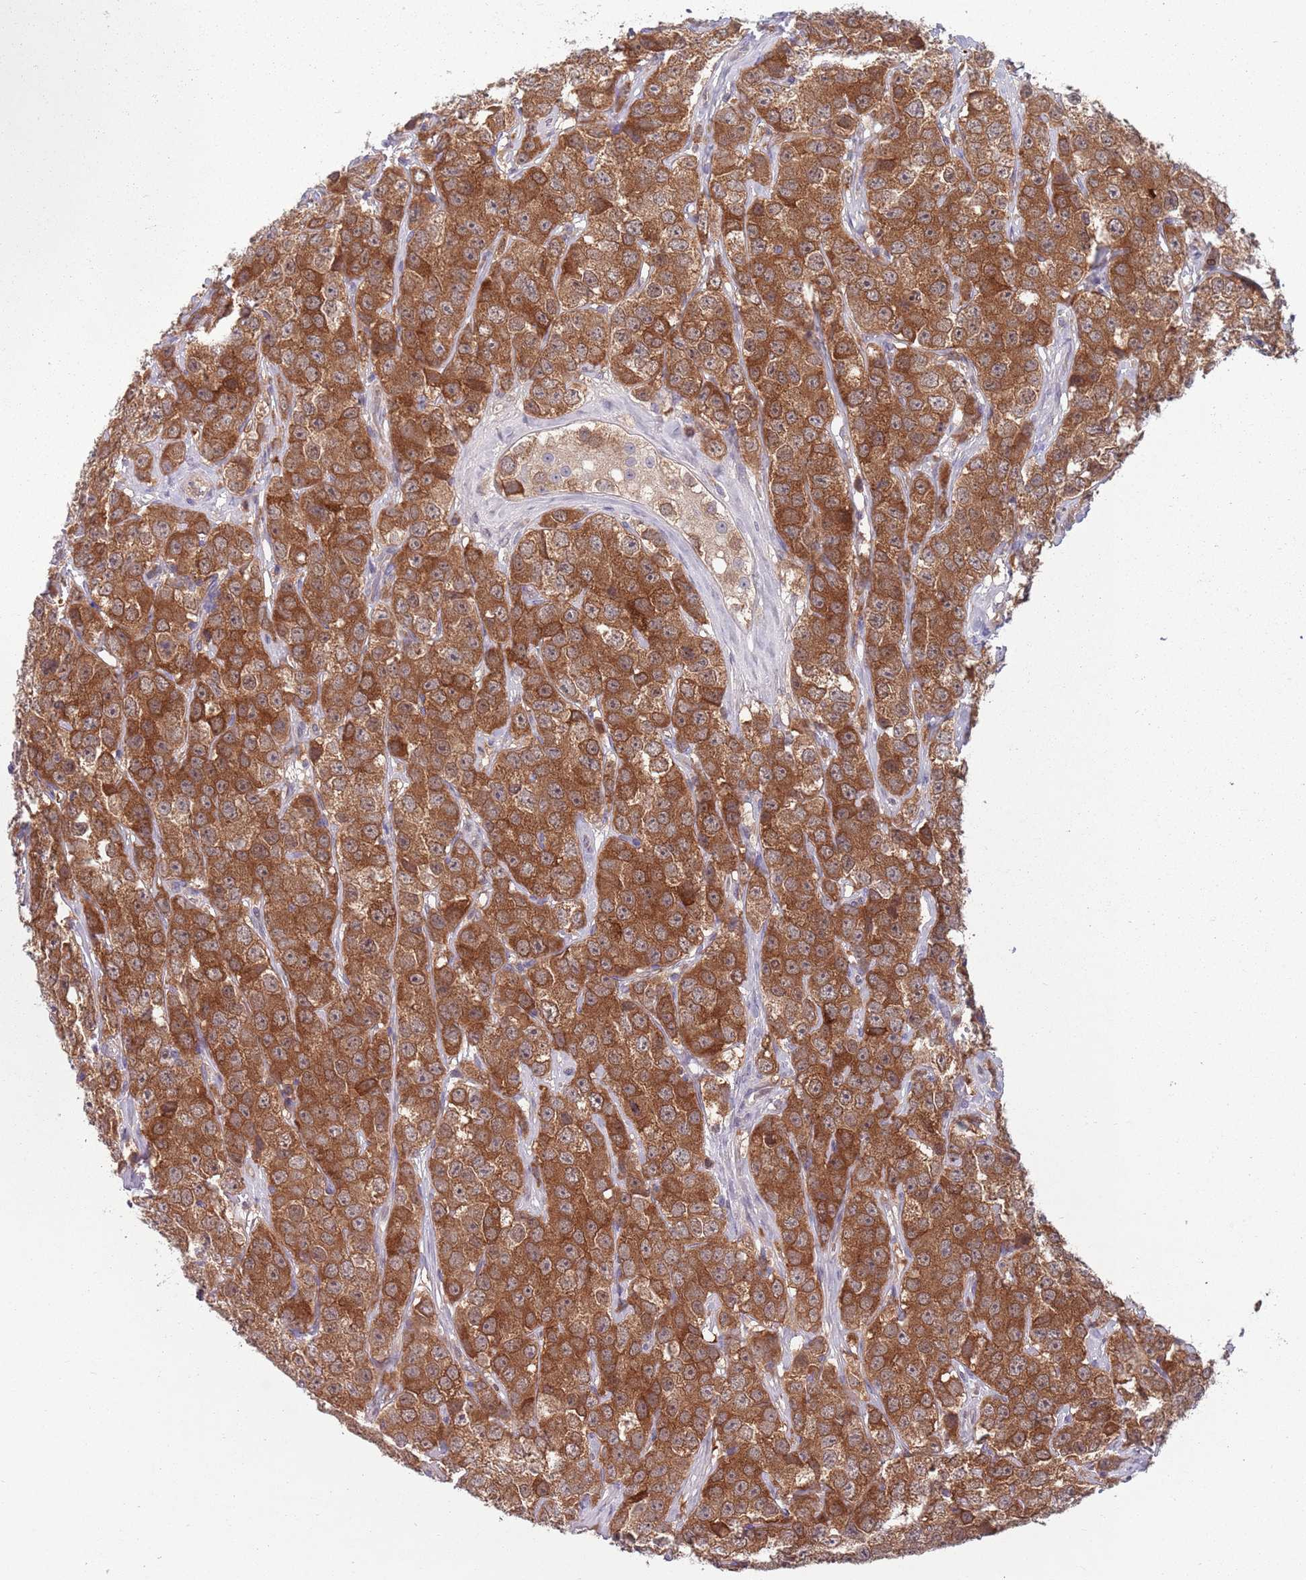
{"staining": {"intensity": "strong", "quantity": ">75%", "location": "cytoplasmic/membranous"}, "tissue": "testis cancer", "cell_type": "Tumor cells", "image_type": "cancer", "snomed": [{"axis": "morphology", "description": "Seminoma, NOS"}, {"axis": "topography", "description": "Testis"}], "caption": "A high amount of strong cytoplasmic/membranous positivity is present in about >75% of tumor cells in testis seminoma tissue. Ihc stains the protein in brown and the nuclei are stained blue.", "gene": "TYW1", "patient": {"sex": "male", "age": 28}}